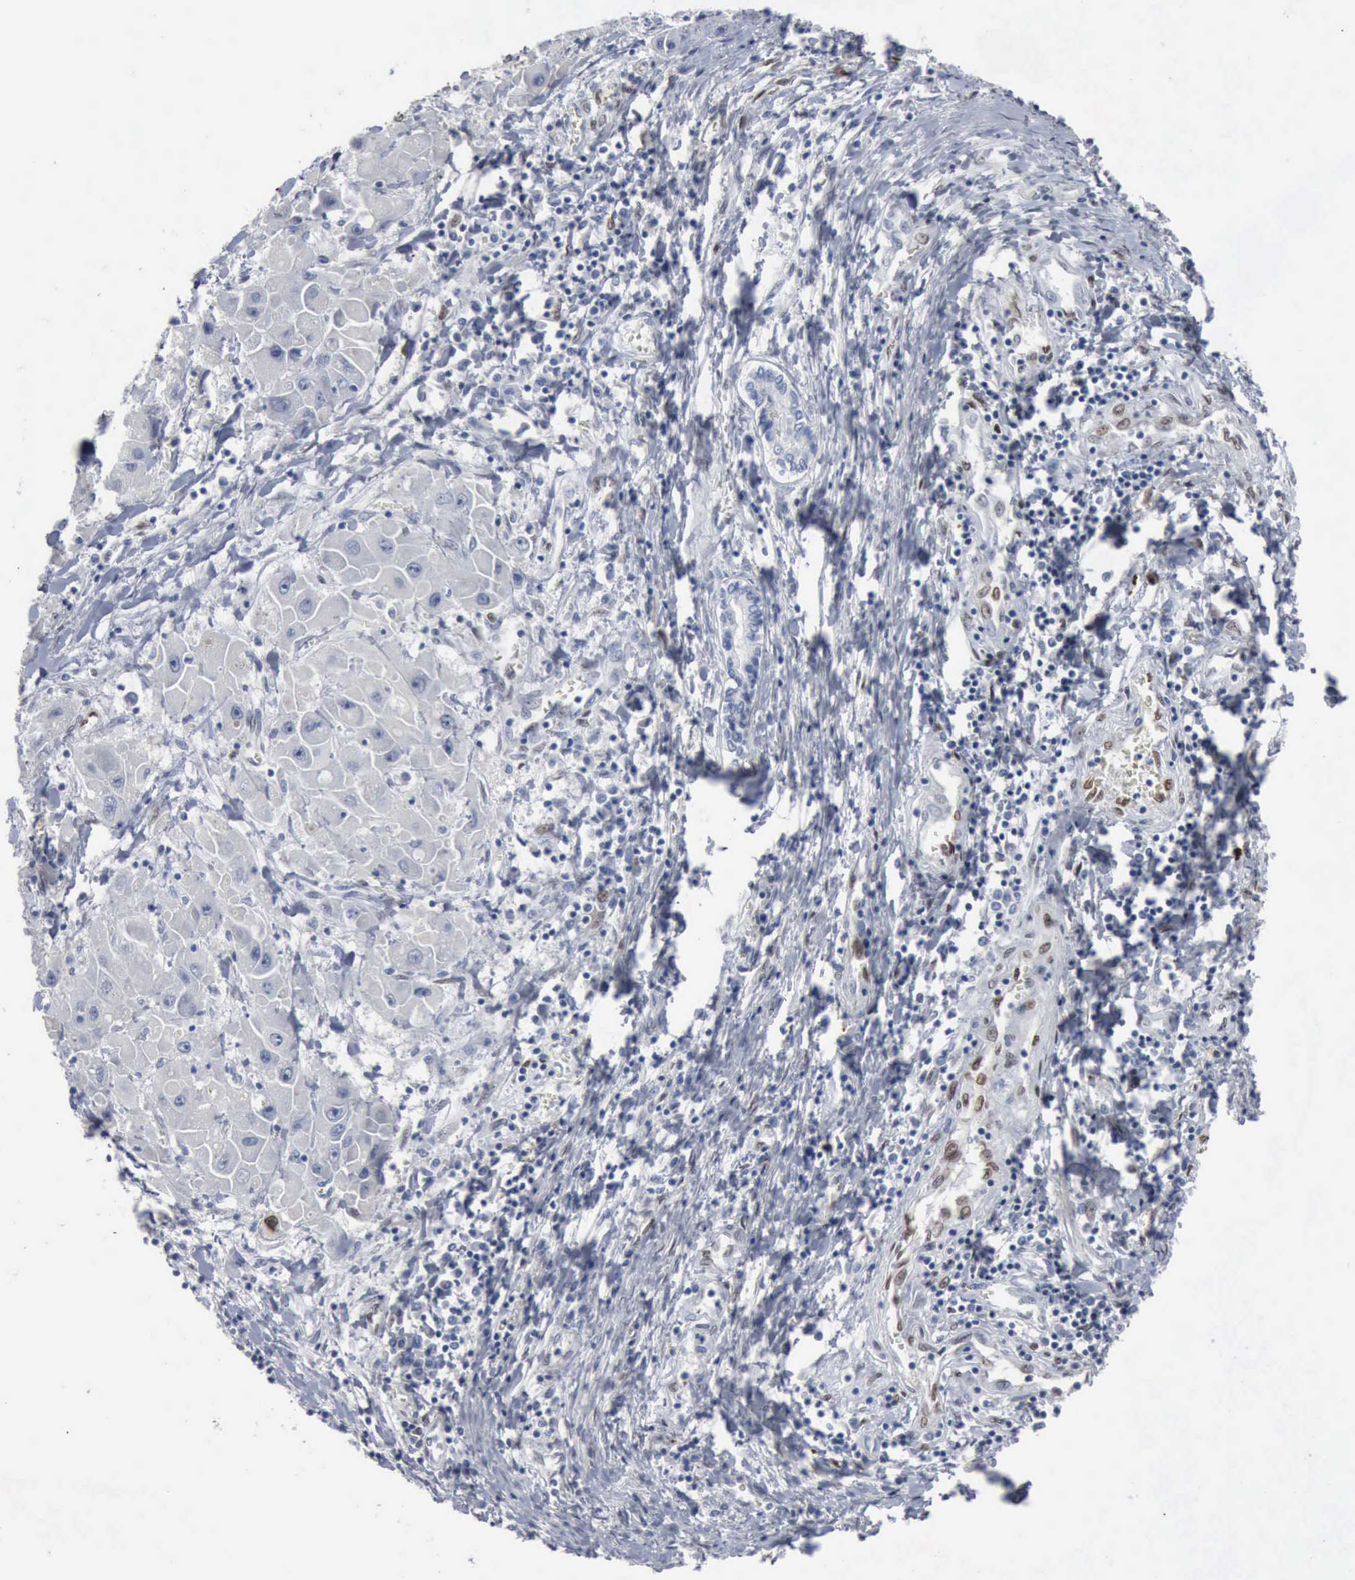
{"staining": {"intensity": "moderate", "quantity": "25%-75%", "location": "nuclear"}, "tissue": "liver cancer", "cell_type": "Tumor cells", "image_type": "cancer", "snomed": [{"axis": "morphology", "description": "Carcinoma, Hepatocellular, NOS"}, {"axis": "topography", "description": "Liver"}], "caption": "This is an image of immunohistochemistry (IHC) staining of liver cancer (hepatocellular carcinoma), which shows moderate staining in the nuclear of tumor cells.", "gene": "FGF2", "patient": {"sex": "male", "age": 24}}